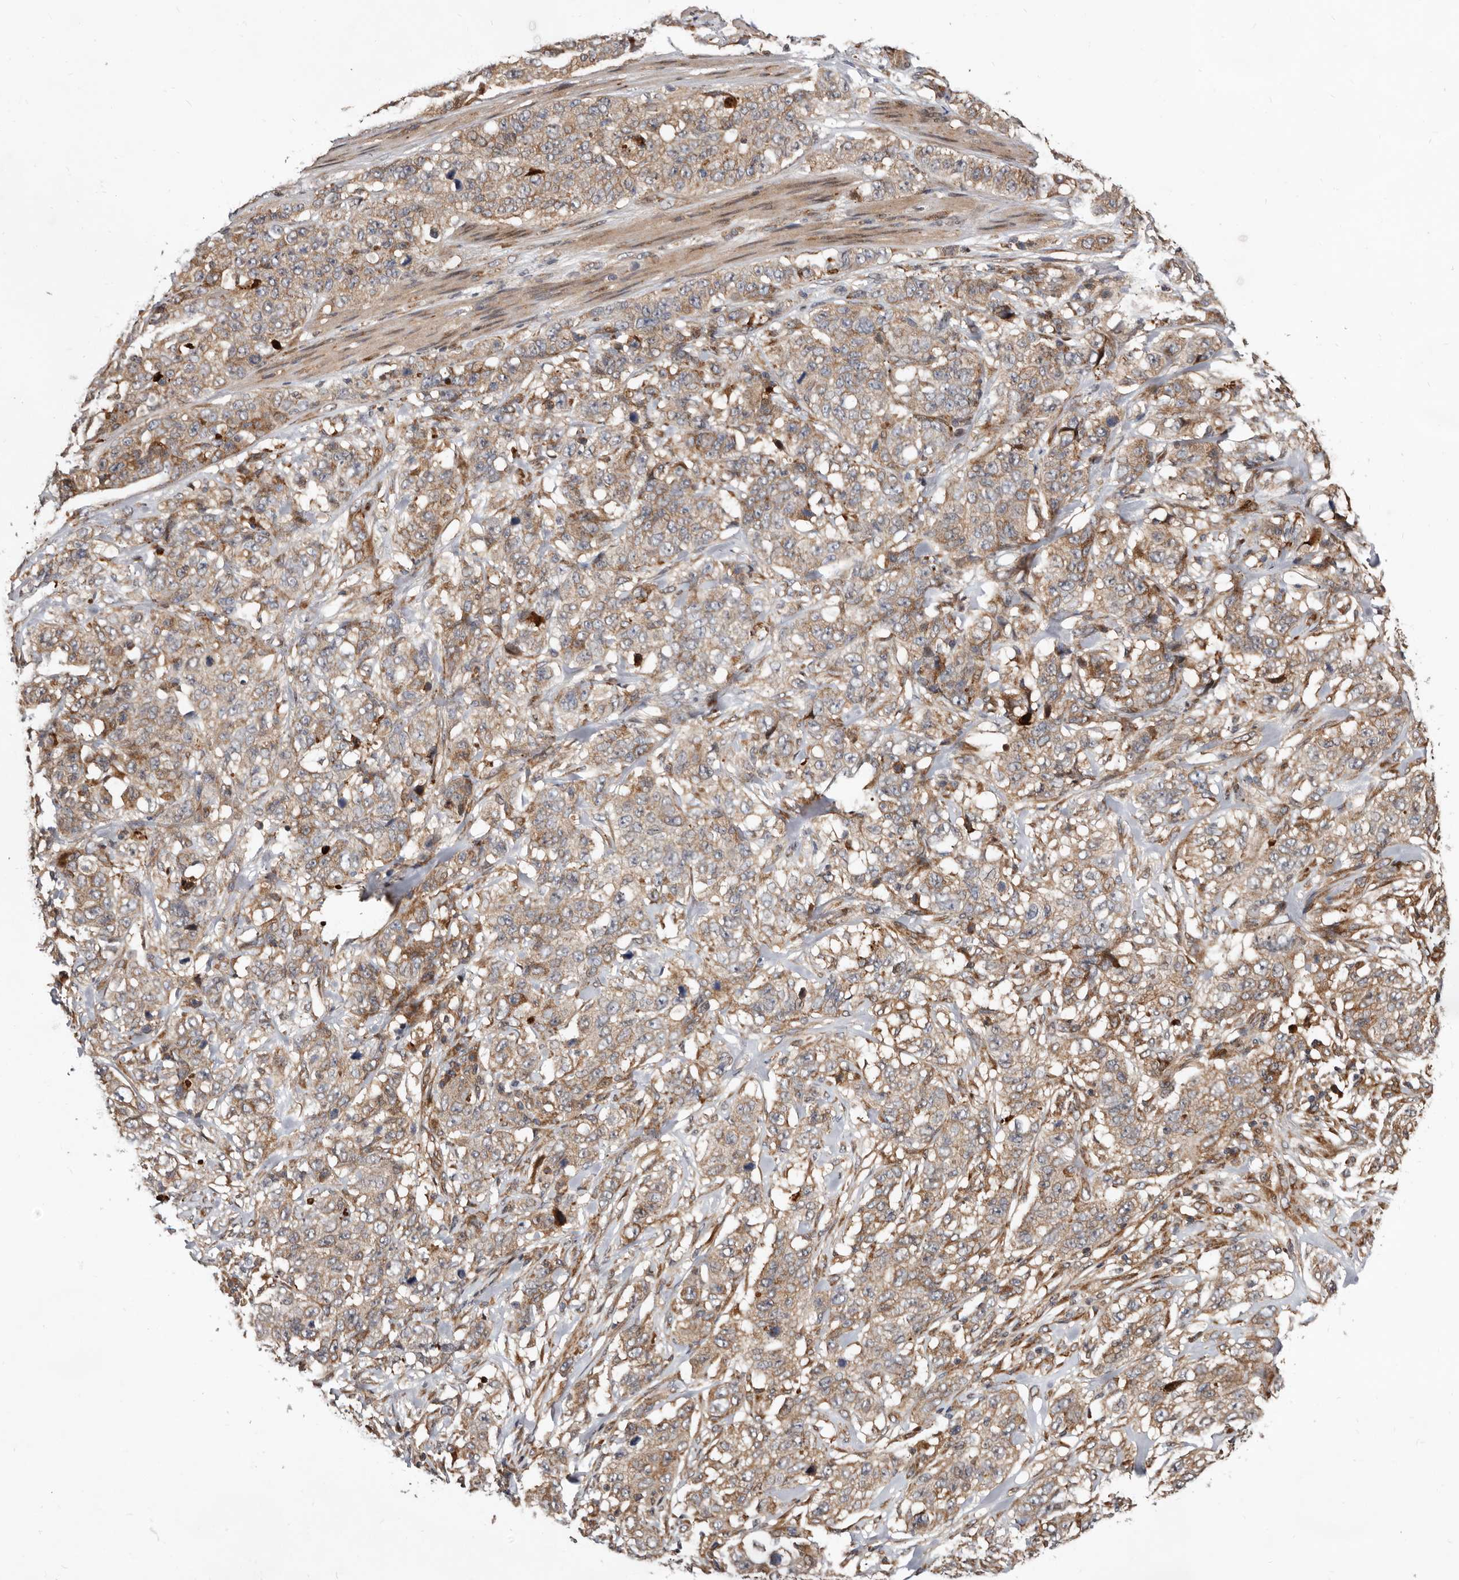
{"staining": {"intensity": "weak", "quantity": "25%-75%", "location": "cytoplasmic/membranous"}, "tissue": "stomach cancer", "cell_type": "Tumor cells", "image_type": "cancer", "snomed": [{"axis": "morphology", "description": "Adenocarcinoma, NOS"}, {"axis": "topography", "description": "Stomach"}], "caption": "A histopathology image of adenocarcinoma (stomach) stained for a protein shows weak cytoplasmic/membranous brown staining in tumor cells. (DAB IHC, brown staining for protein, blue staining for nuclei).", "gene": "WEE2", "patient": {"sex": "male", "age": 48}}